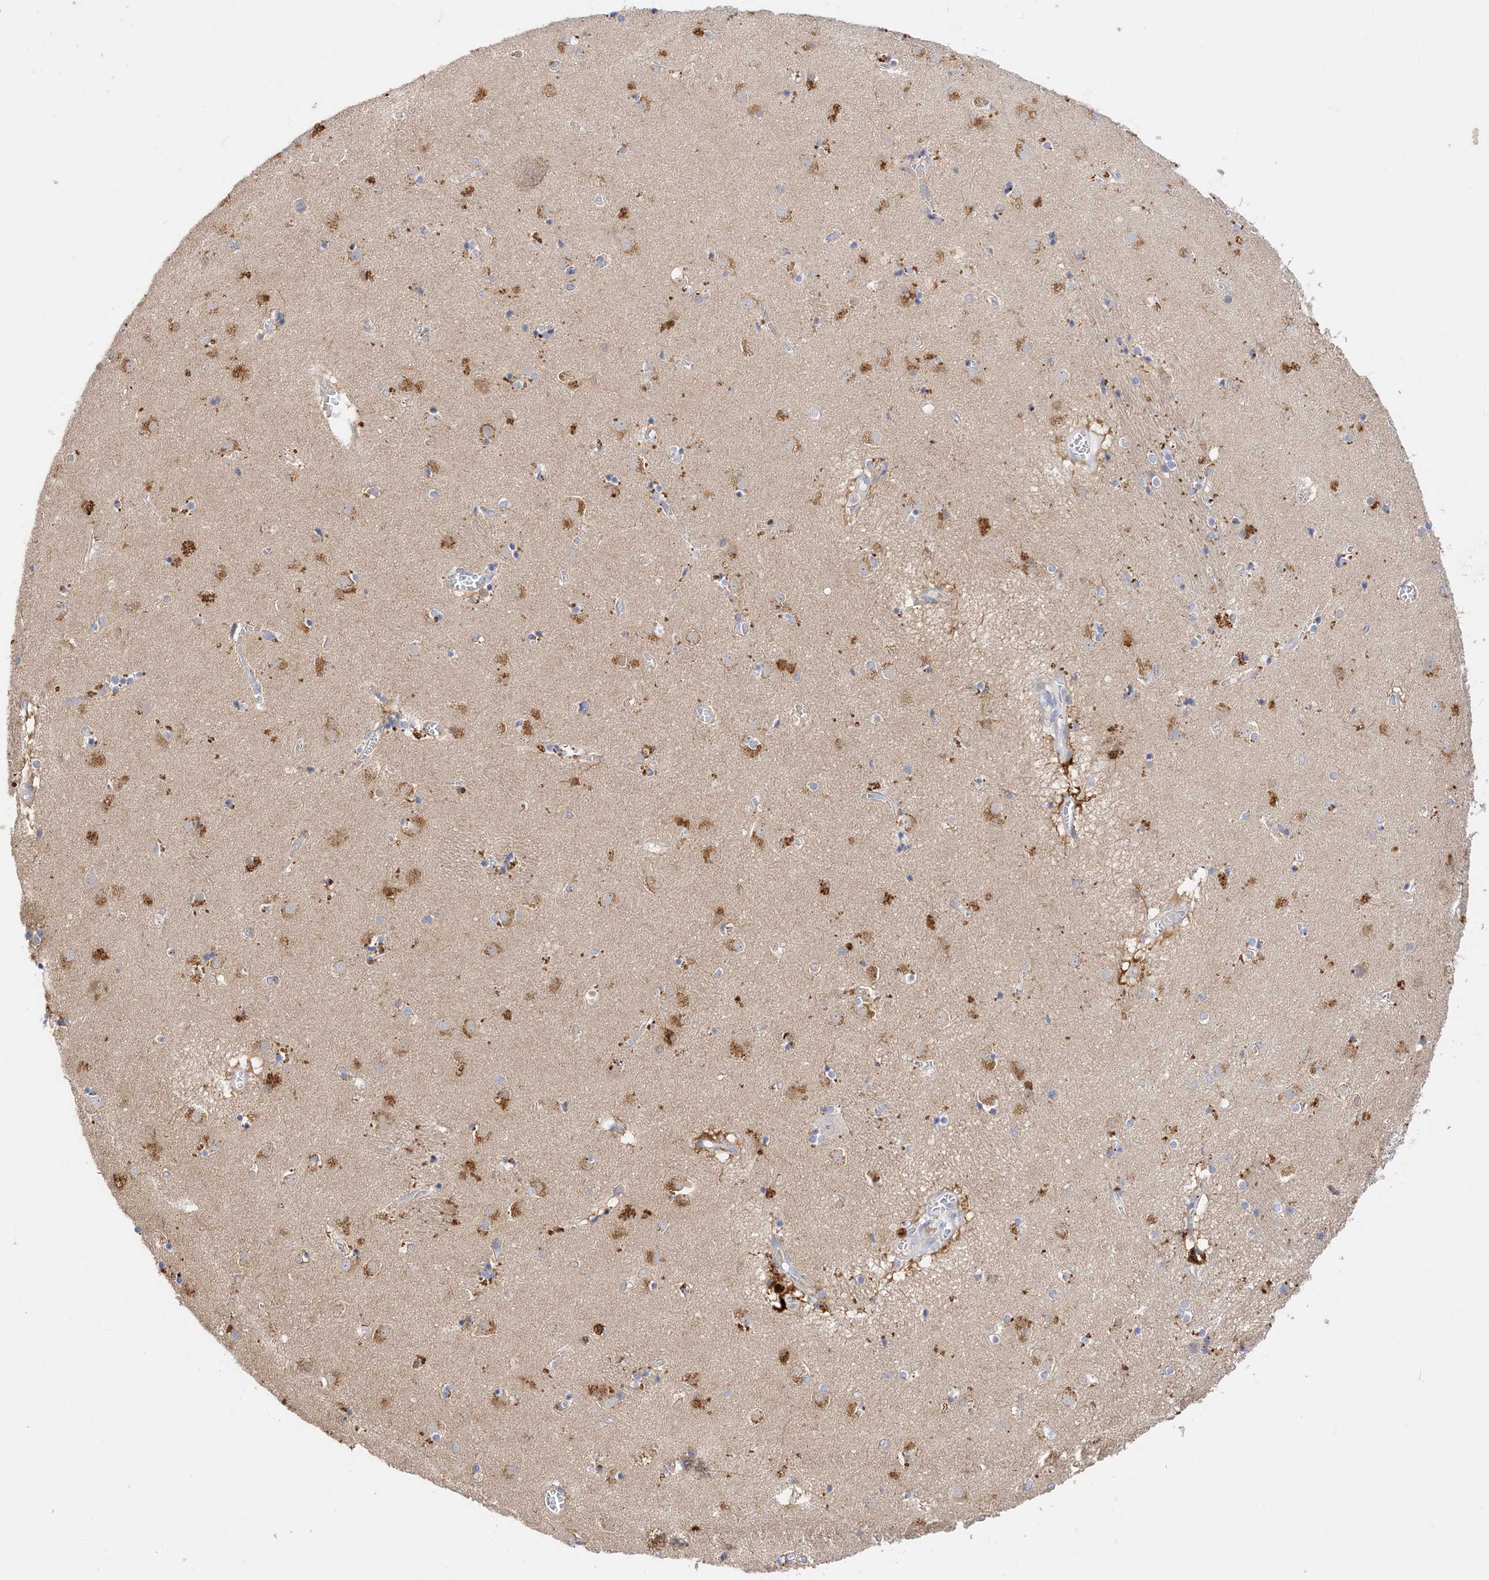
{"staining": {"intensity": "moderate", "quantity": "<25%", "location": "cytoplasmic/membranous"}, "tissue": "caudate", "cell_type": "Glial cells", "image_type": "normal", "snomed": [{"axis": "morphology", "description": "Normal tissue, NOS"}, {"axis": "topography", "description": "Lateral ventricle wall"}], "caption": "Moderate cytoplasmic/membranous positivity for a protein is present in approximately <25% of glial cells of unremarkable caudate using immunohistochemistry.", "gene": "ARV1", "patient": {"sex": "male", "age": 70}}